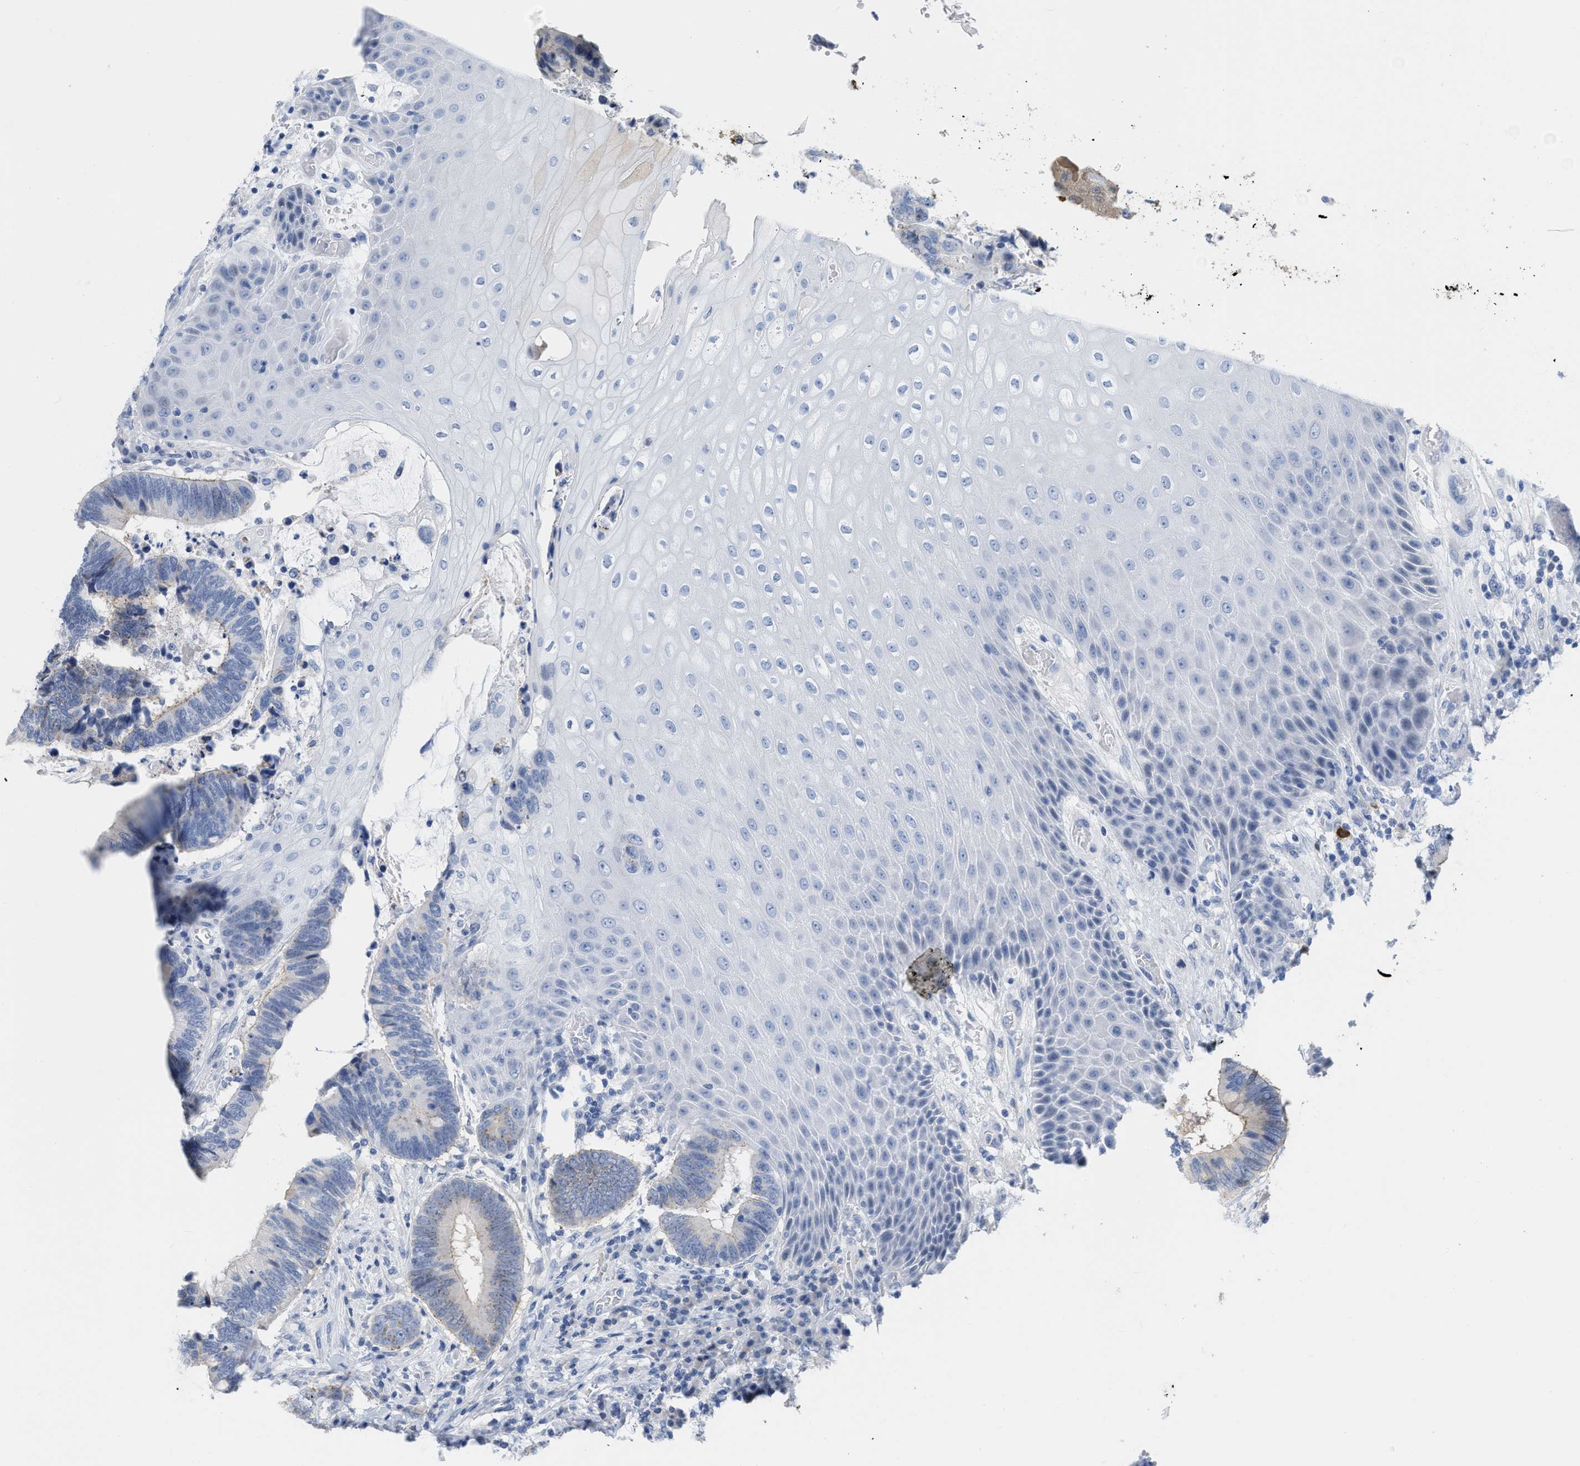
{"staining": {"intensity": "weak", "quantity": "<25%", "location": "cytoplasmic/membranous"}, "tissue": "colorectal cancer", "cell_type": "Tumor cells", "image_type": "cancer", "snomed": [{"axis": "morphology", "description": "Adenocarcinoma, NOS"}, {"axis": "topography", "description": "Rectum"}, {"axis": "topography", "description": "Anal"}], "caption": "Colorectal adenocarcinoma was stained to show a protein in brown. There is no significant expression in tumor cells.", "gene": "CRYM", "patient": {"sex": "female", "age": 89}}